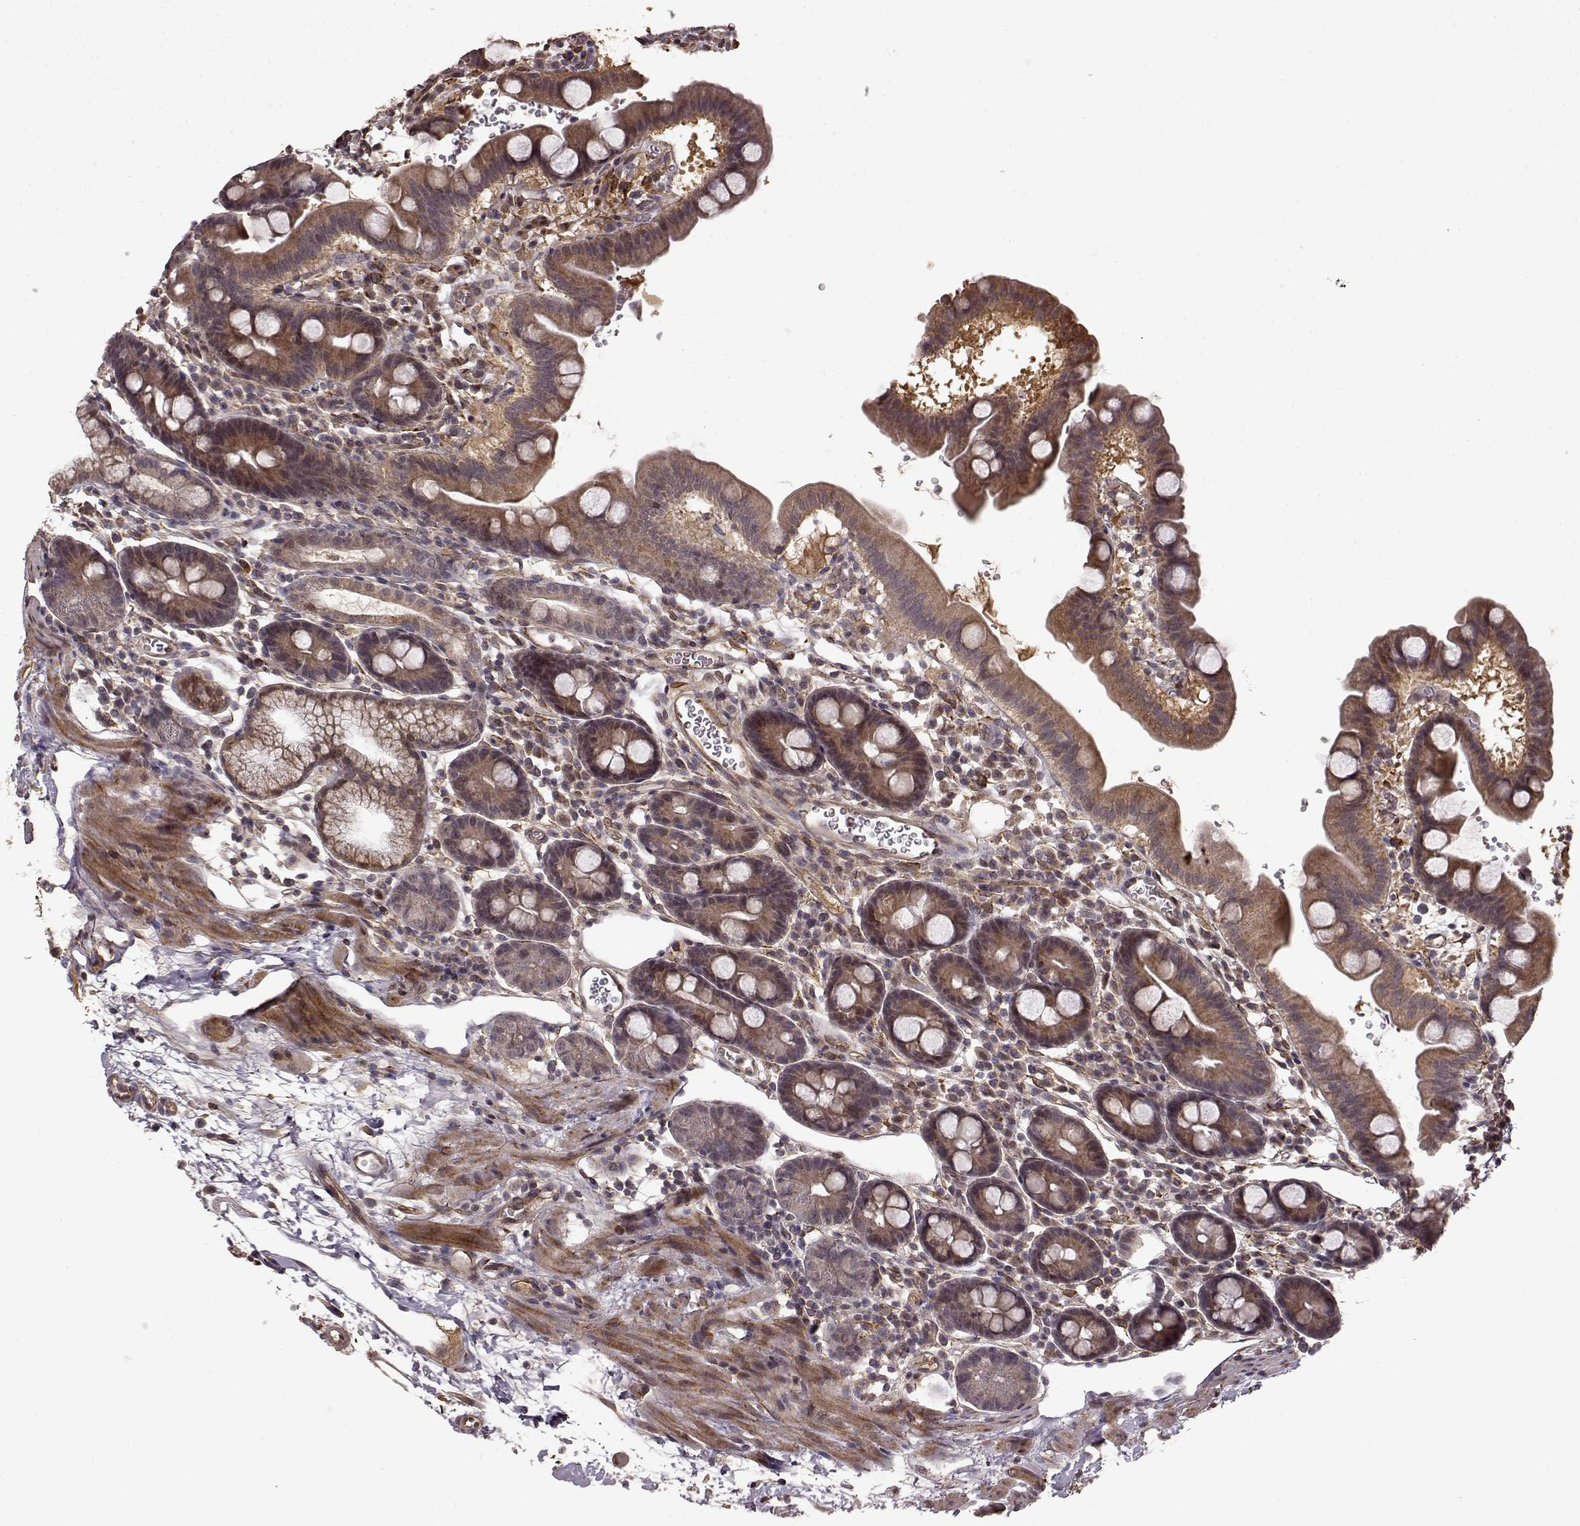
{"staining": {"intensity": "moderate", "quantity": "25%-75%", "location": "cytoplasmic/membranous"}, "tissue": "duodenum", "cell_type": "Glandular cells", "image_type": "normal", "snomed": [{"axis": "morphology", "description": "Normal tissue, NOS"}, {"axis": "topography", "description": "Duodenum"}], "caption": "Immunohistochemical staining of unremarkable human duodenum displays medium levels of moderate cytoplasmic/membranous positivity in about 25%-75% of glandular cells.", "gene": "FSTL1", "patient": {"sex": "male", "age": 59}}